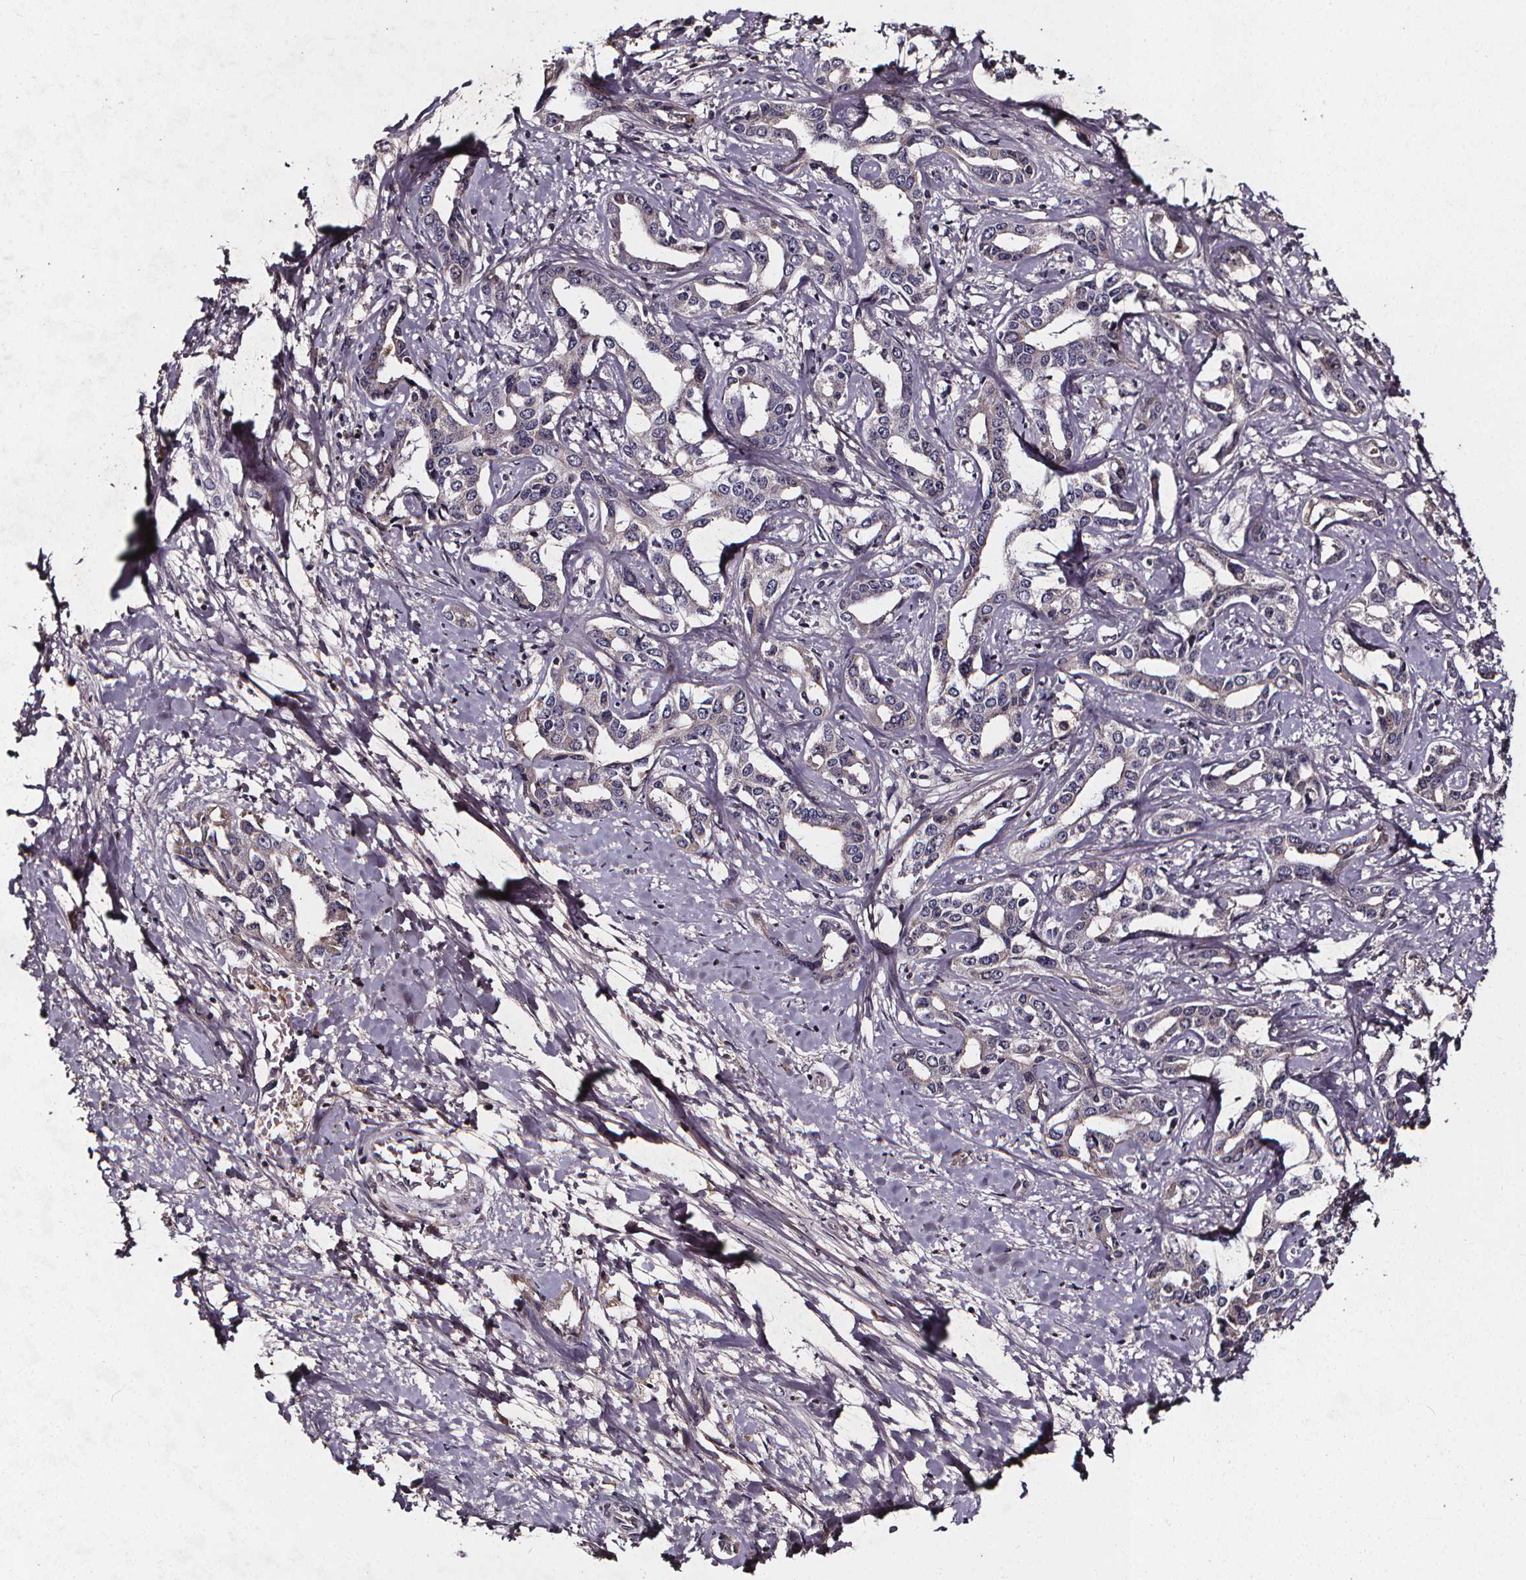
{"staining": {"intensity": "weak", "quantity": "<25%", "location": "cytoplasmic/membranous"}, "tissue": "liver cancer", "cell_type": "Tumor cells", "image_type": "cancer", "snomed": [{"axis": "morphology", "description": "Cholangiocarcinoma"}, {"axis": "topography", "description": "Liver"}], "caption": "This is an IHC histopathology image of cholangiocarcinoma (liver). There is no expression in tumor cells.", "gene": "SPAG8", "patient": {"sex": "male", "age": 59}}